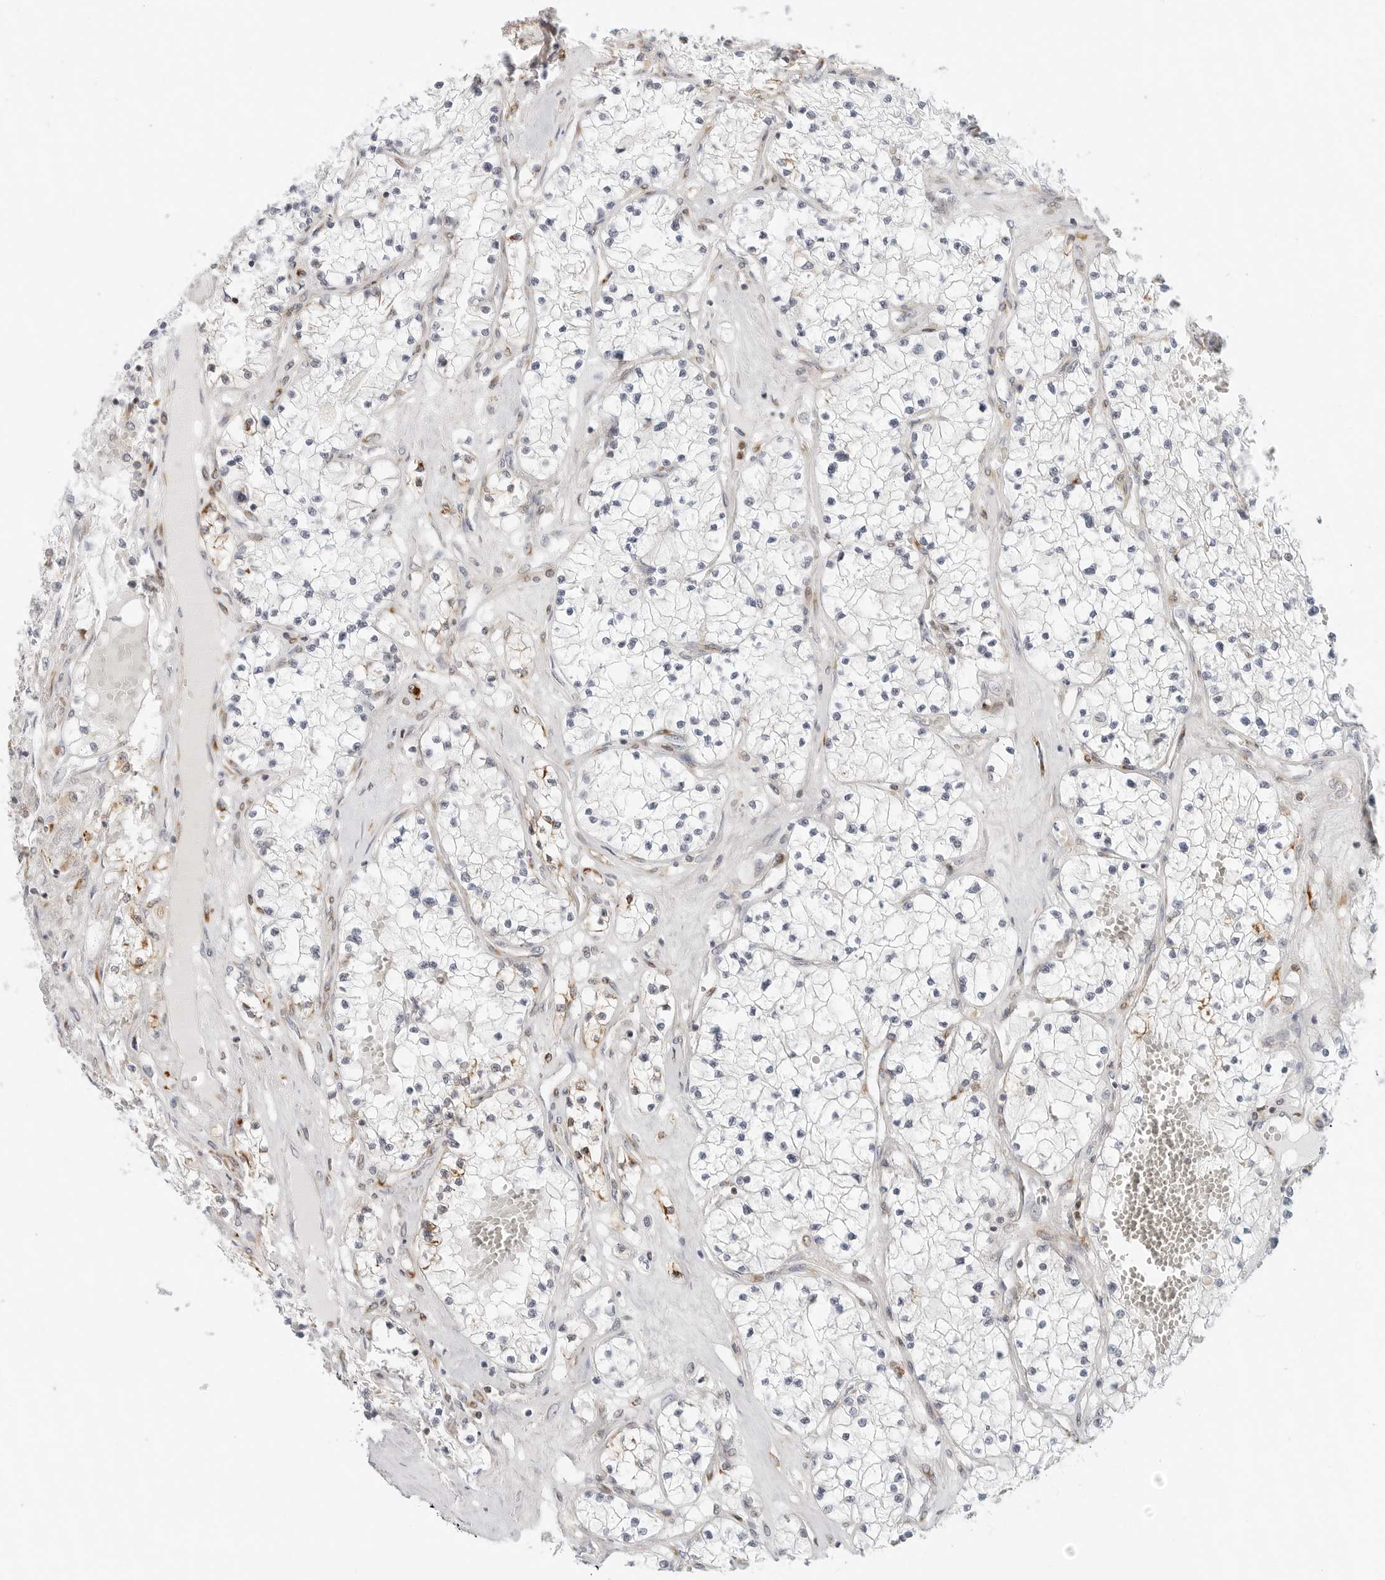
{"staining": {"intensity": "negative", "quantity": "none", "location": "none"}, "tissue": "renal cancer", "cell_type": "Tumor cells", "image_type": "cancer", "snomed": [{"axis": "morphology", "description": "Normal tissue, NOS"}, {"axis": "morphology", "description": "Adenocarcinoma, NOS"}, {"axis": "topography", "description": "Kidney"}], "caption": "High magnification brightfield microscopy of renal cancer stained with DAB (3,3'-diaminobenzidine) (brown) and counterstained with hematoxylin (blue): tumor cells show no significant staining.", "gene": "C1QTNF1", "patient": {"sex": "male", "age": 68}}